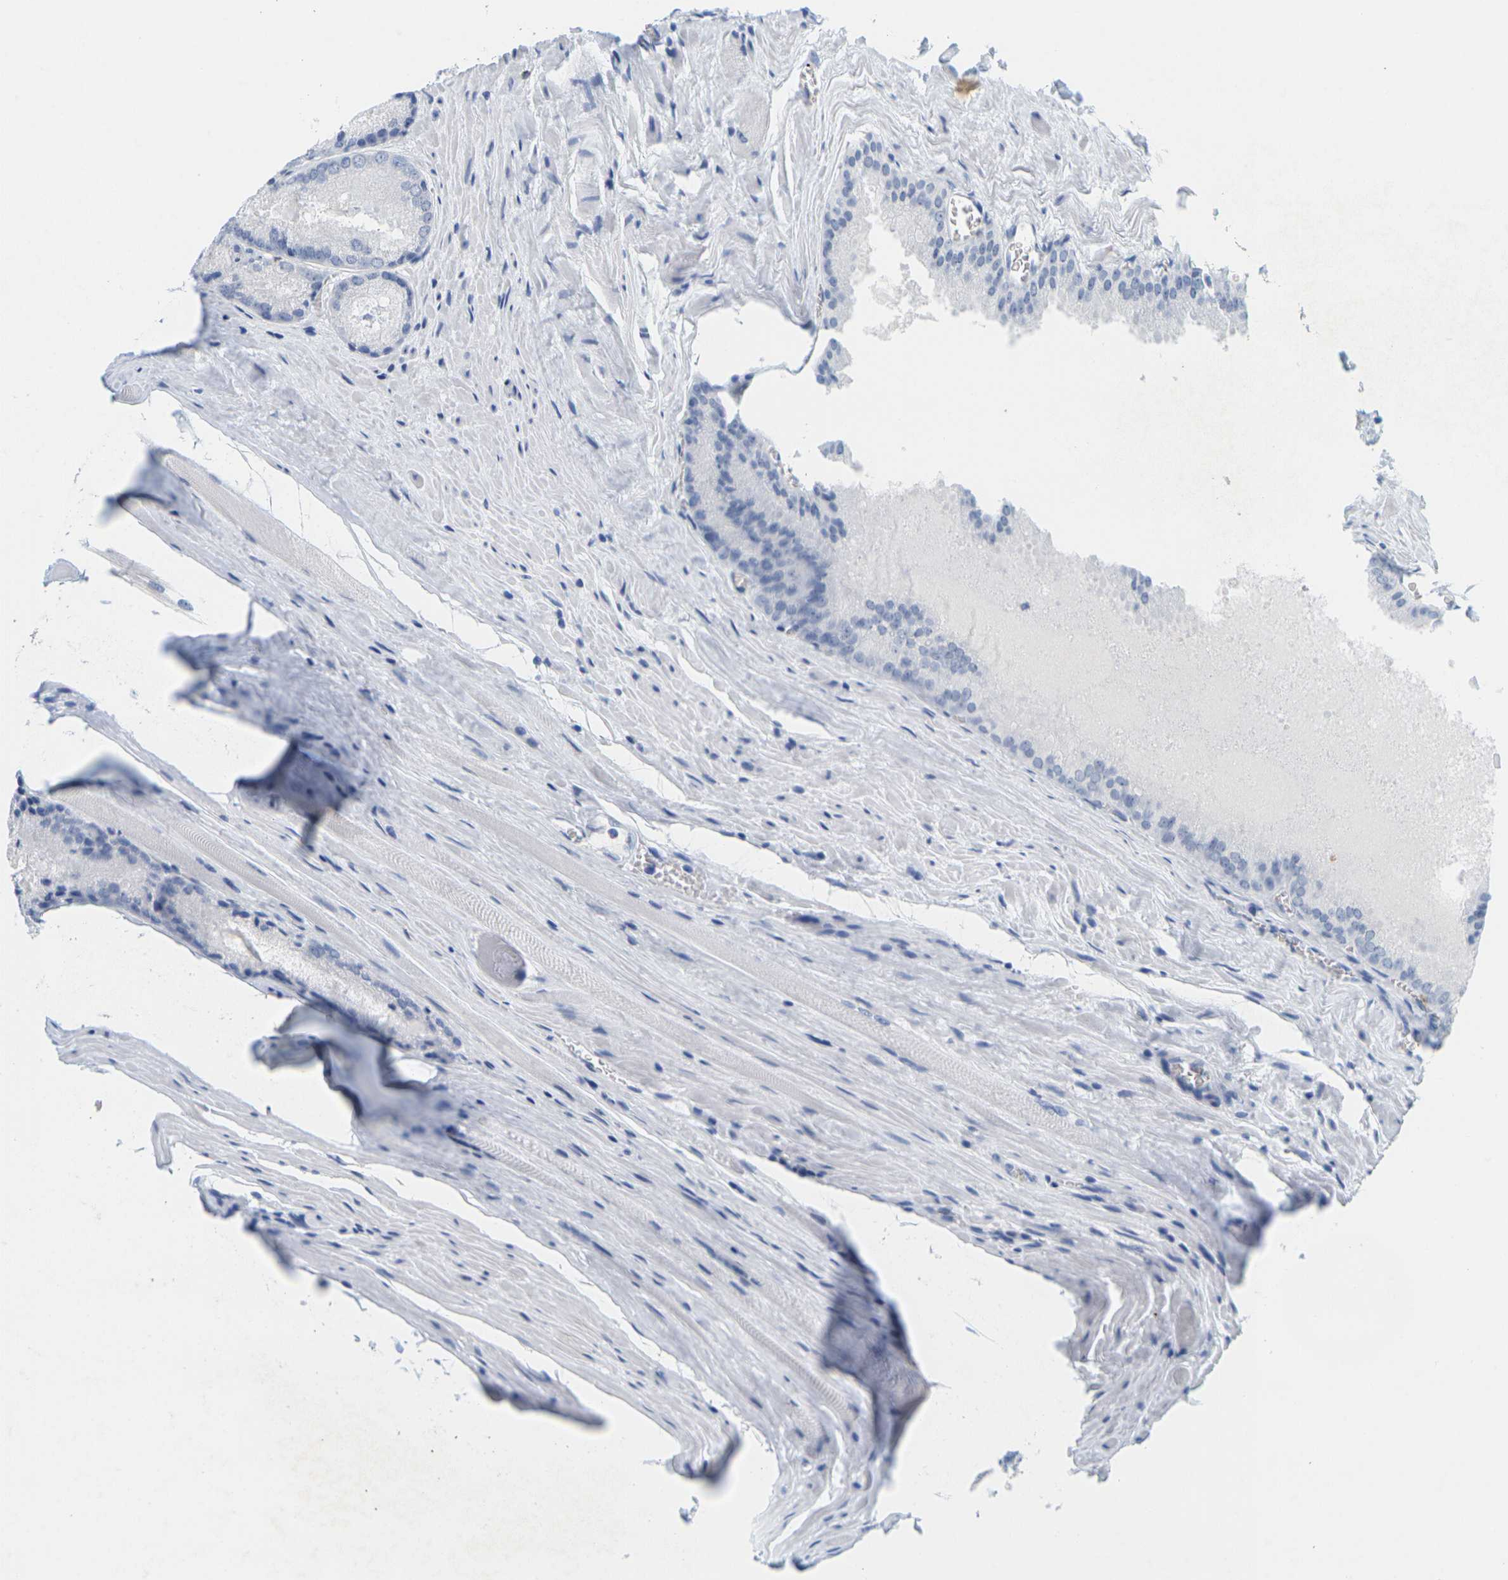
{"staining": {"intensity": "negative", "quantity": "none", "location": "none"}, "tissue": "prostate cancer", "cell_type": "Tumor cells", "image_type": "cancer", "snomed": [{"axis": "morphology", "description": "Adenocarcinoma, Low grade"}, {"axis": "topography", "description": "Prostate"}], "caption": "Immunohistochemical staining of human prostate cancer shows no significant expression in tumor cells. (DAB IHC visualized using brightfield microscopy, high magnification).", "gene": "HLA-DOB", "patient": {"sex": "male", "age": 64}}